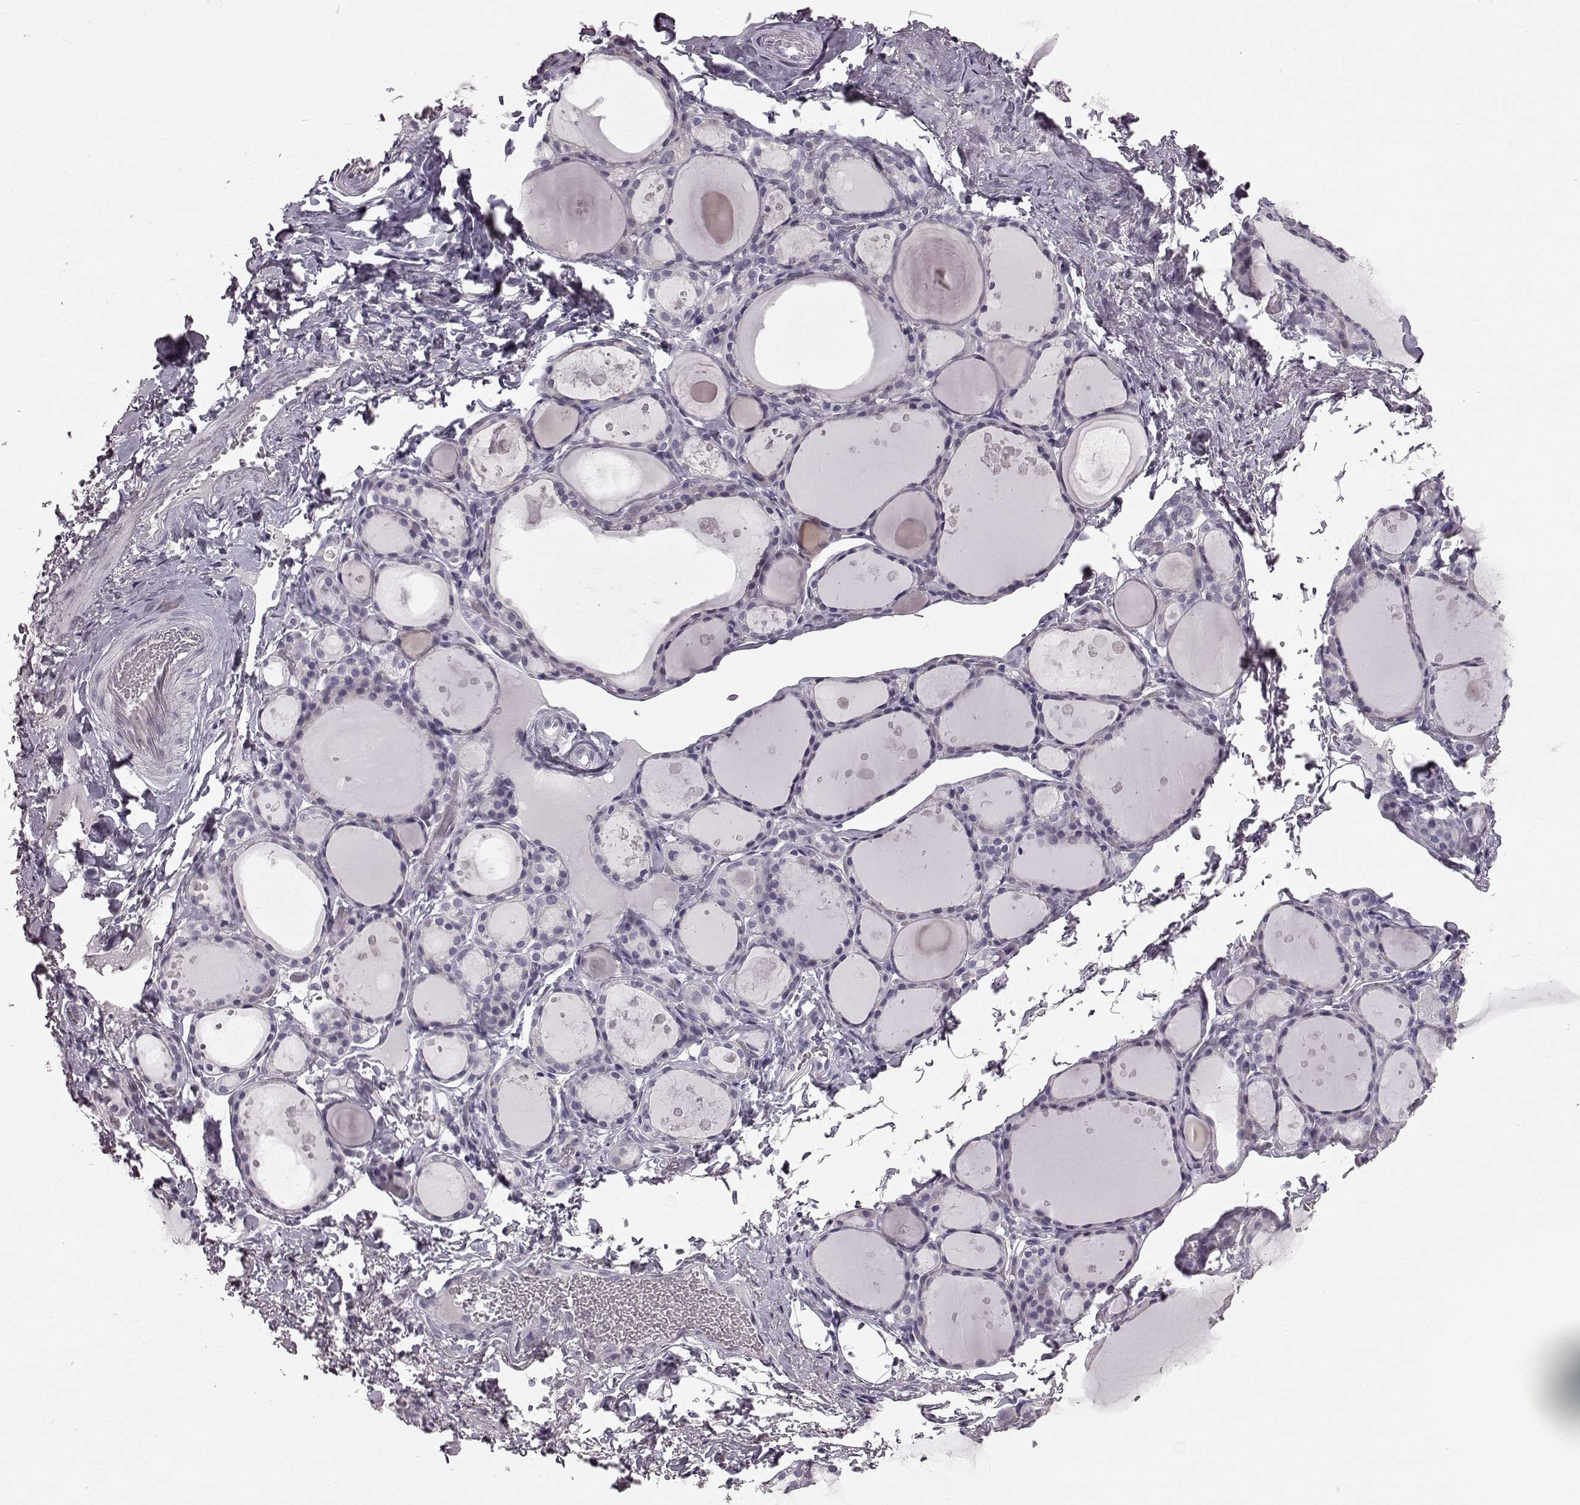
{"staining": {"intensity": "negative", "quantity": "none", "location": "none"}, "tissue": "thyroid gland", "cell_type": "Glandular cells", "image_type": "normal", "snomed": [{"axis": "morphology", "description": "Normal tissue, NOS"}, {"axis": "topography", "description": "Thyroid gland"}], "caption": "Thyroid gland stained for a protein using IHC exhibits no staining glandular cells.", "gene": "TCHHL1", "patient": {"sex": "male", "age": 68}}